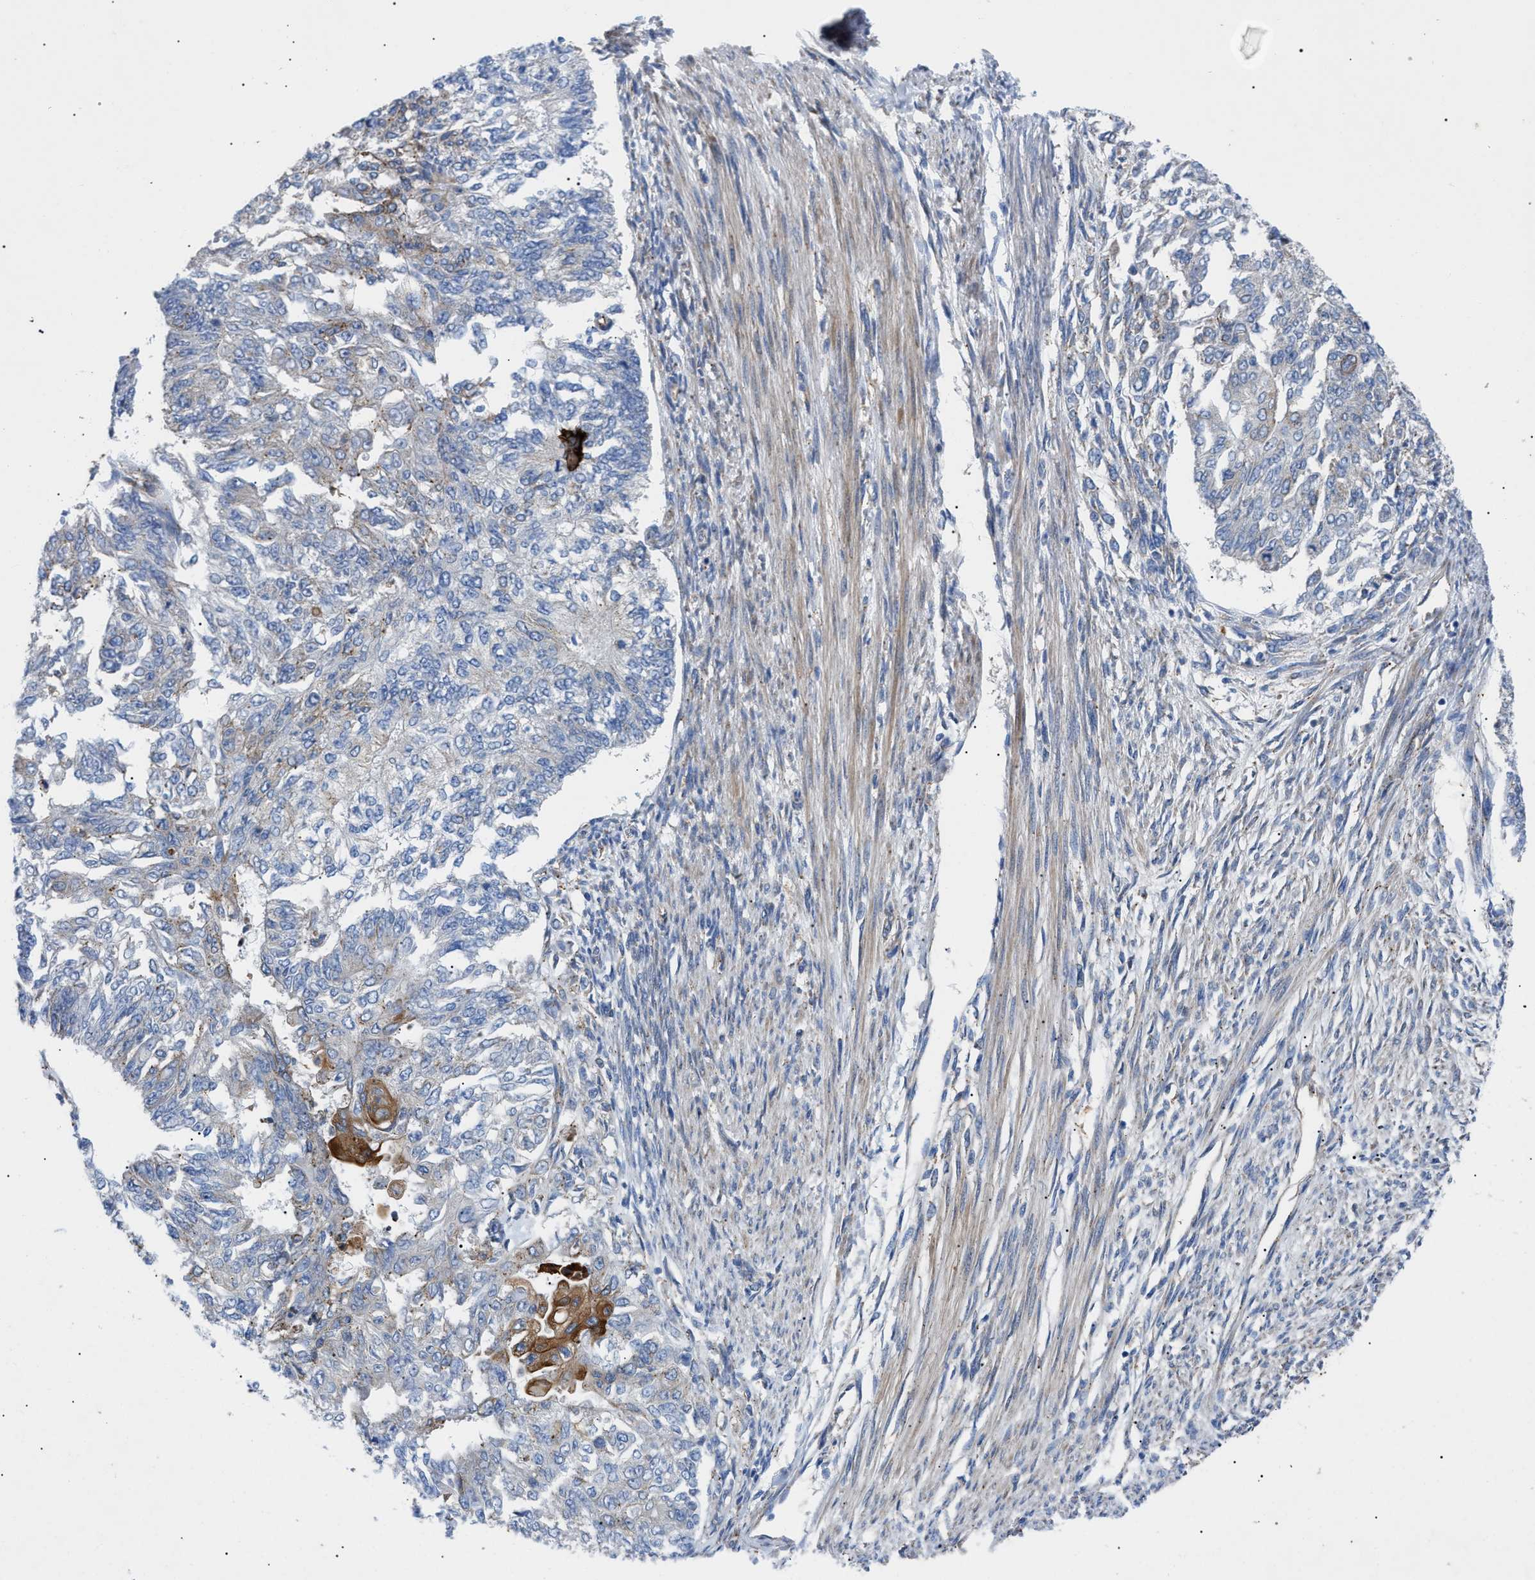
{"staining": {"intensity": "strong", "quantity": "<25%", "location": "cytoplasmic/membranous"}, "tissue": "endometrial cancer", "cell_type": "Tumor cells", "image_type": "cancer", "snomed": [{"axis": "morphology", "description": "Adenocarcinoma, NOS"}, {"axis": "topography", "description": "Endometrium"}], "caption": "Immunohistochemistry (IHC) of human endometrial cancer demonstrates medium levels of strong cytoplasmic/membranous expression in about <25% of tumor cells. Ihc stains the protein of interest in brown and the nuclei are stained blue.", "gene": "HSPB8", "patient": {"sex": "female", "age": 32}}